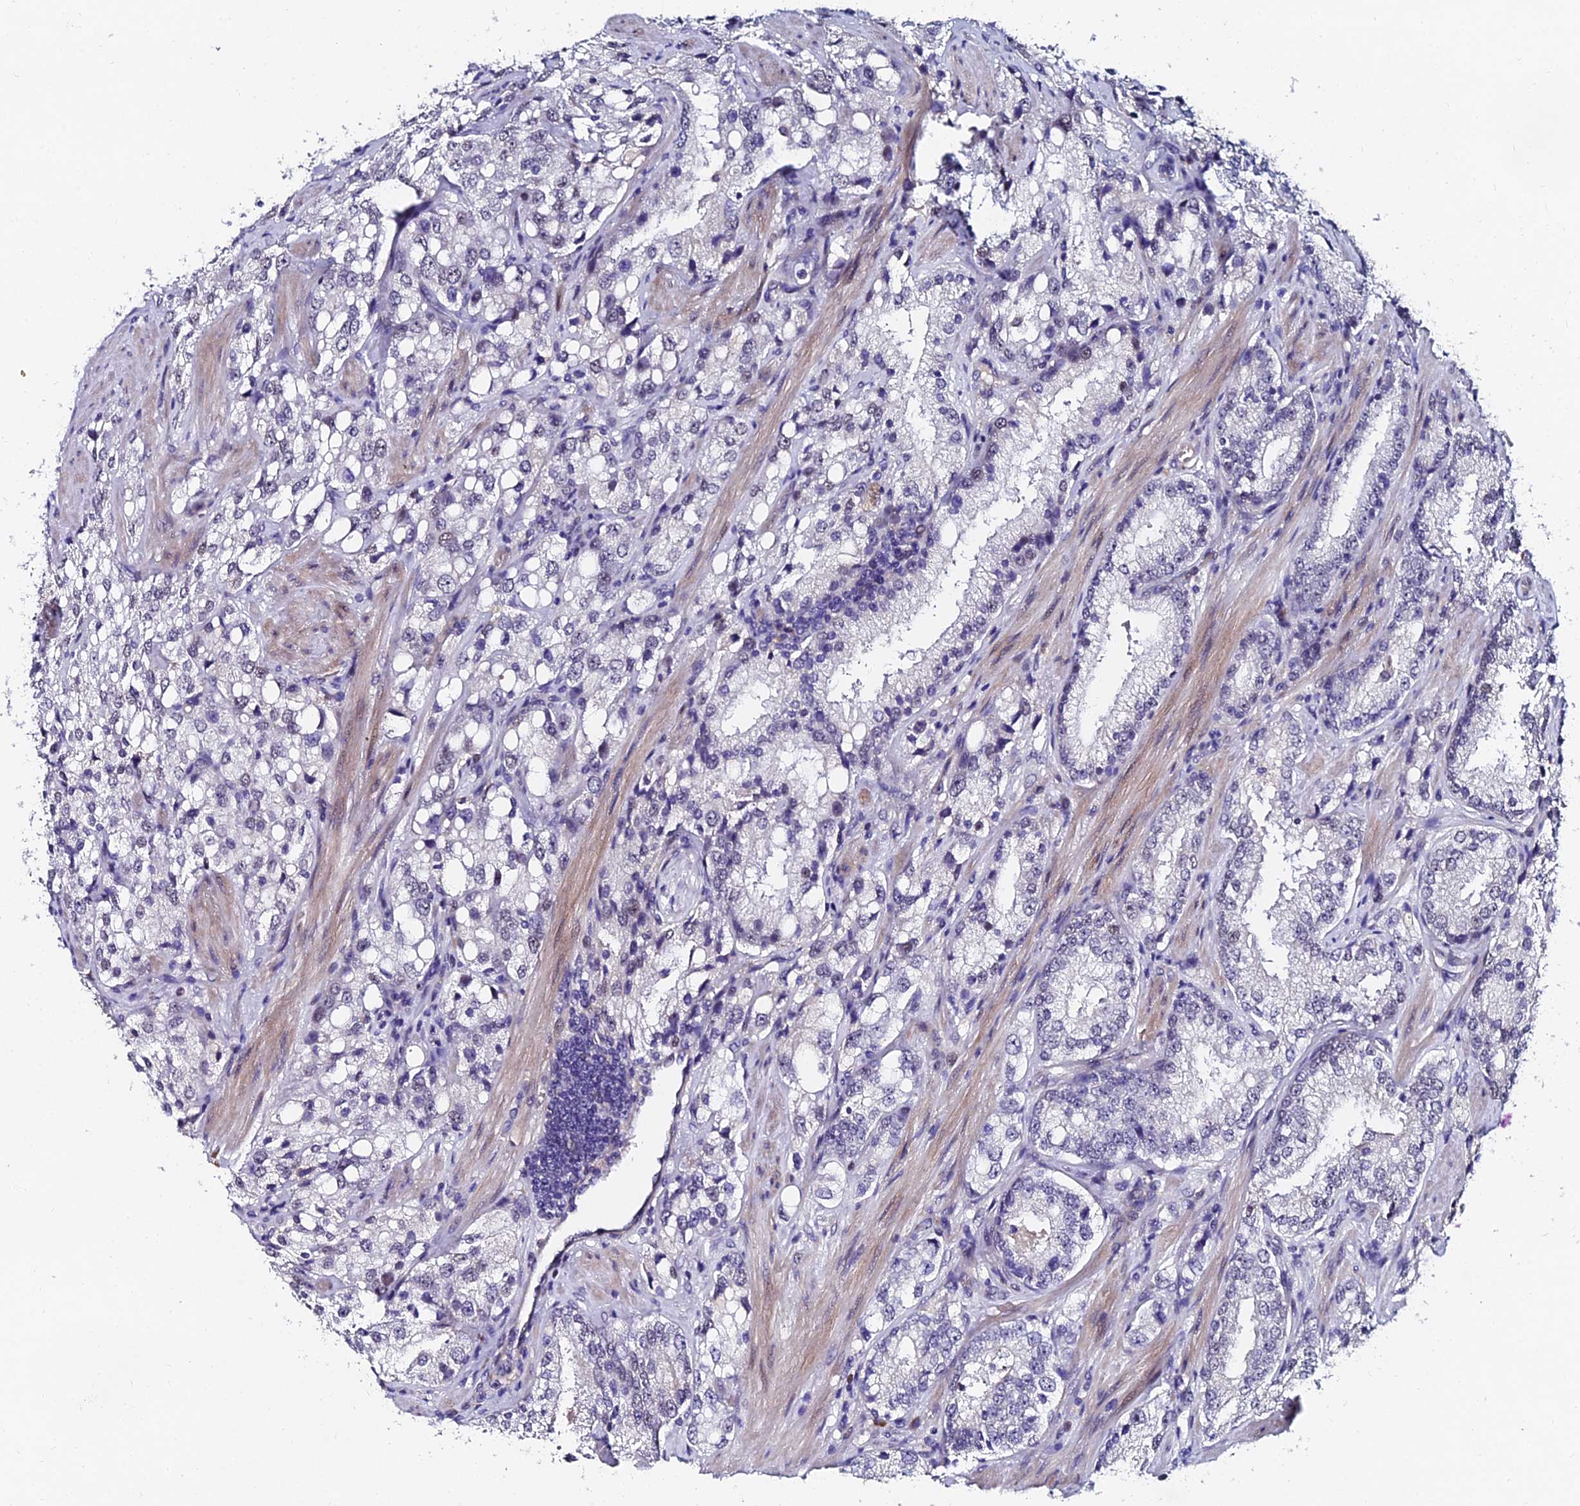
{"staining": {"intensity": "negative", "quantity": "none", "location": "none"}, "tissue": "prostate cancer", "cell_type": "Tumor cells", "image_type": "cancer", "snomed": [{"axis": "morphology", "description": "Adenocarcinoma, High grade"}, {"axis": "topography", "description": "Prostate"}], "caption": "Immunohistochemistry micrograph of human prostate cancer stained for a protein (brown), which reveals no staining in tumor cells. (DAB (3,3'-diaminobenzidine) IHC with hematoxylin counter stain).", "gene": "TRIM24", "patient": {"sex": "male", "age": 66}}